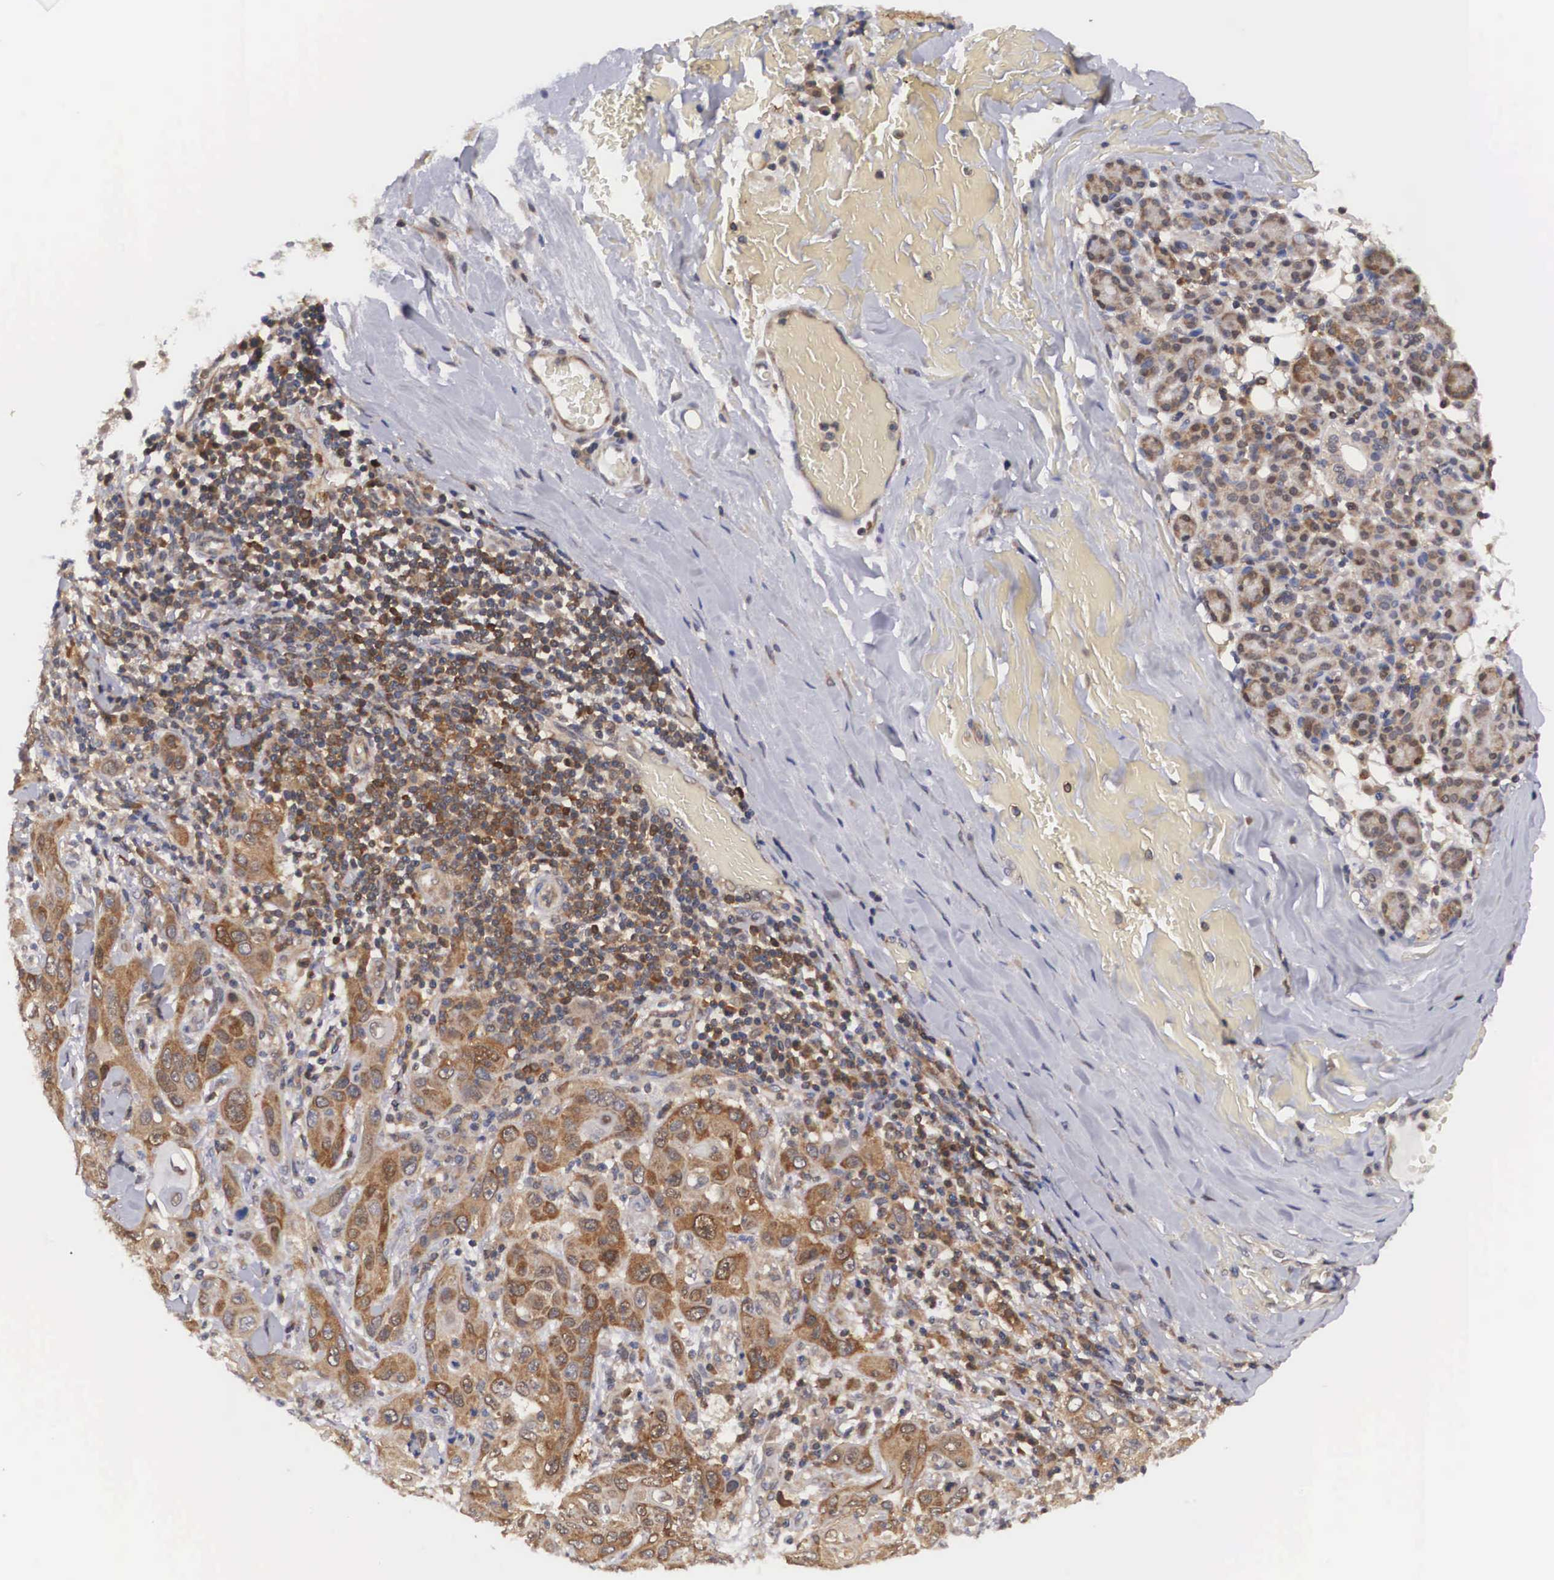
{"staining": {"intensity": "moderate", "quantity": "25%-75%", "location": "cytoplasmic/membranous"}, "tissue": "skin cancer", "cell_type": "Tumor cells", "image_type": "cancer", "snomed": [{"axis": "morphology", "description": "Squamous cell carcinoma, NOS"}, {"axis": "topography", "description": "Skin"}], "caption": "The micrograph reveals staining of skin cancer, revealing moderate cytoplasmic/membranous protein positivity (brown color) within tumor cells.", "gene": "ADSL", "patient": {"sex": "male", "age": 84}}